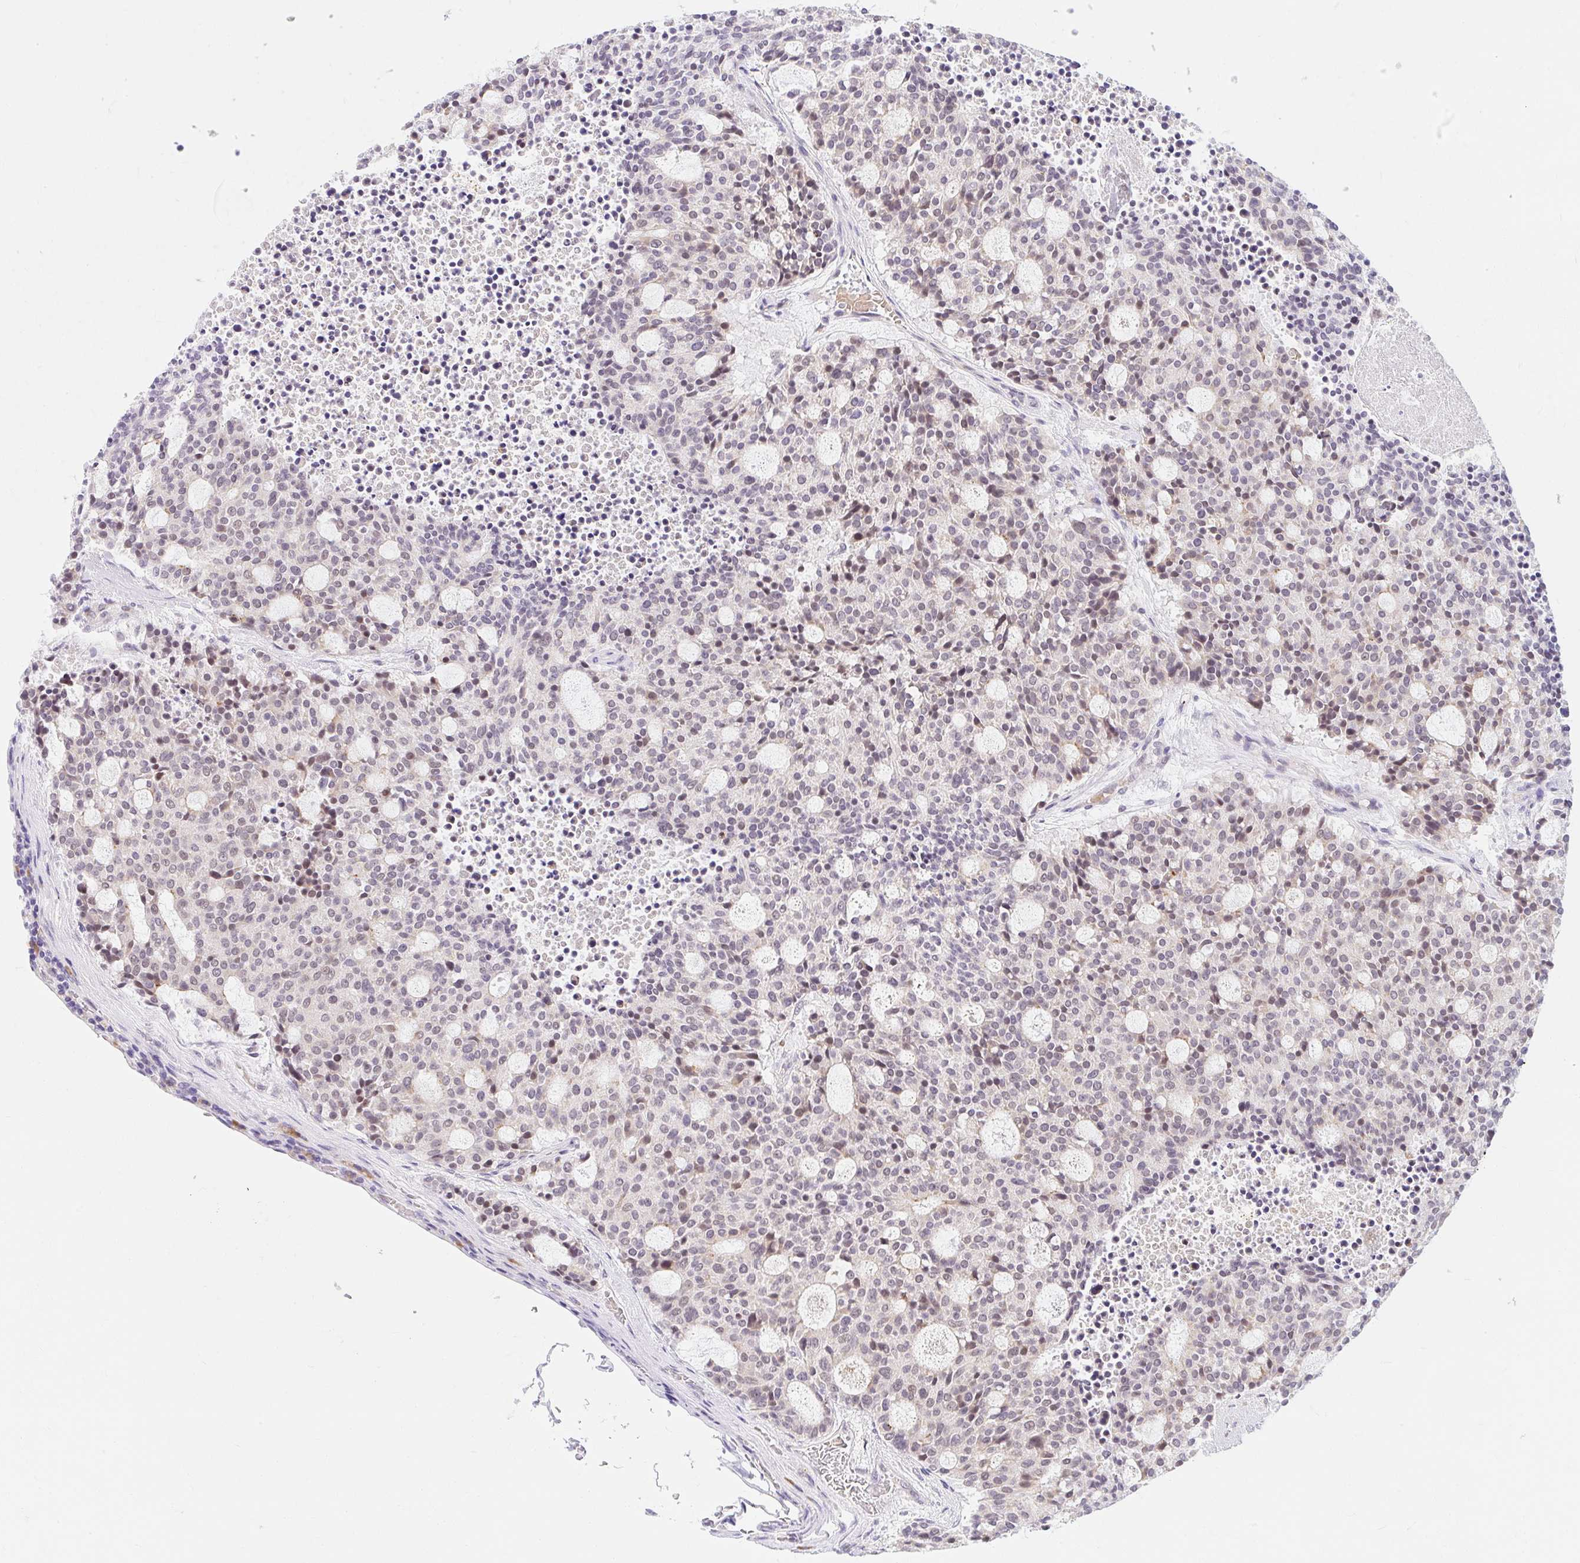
{"staining": {"intensity": "negative", "quantity": "none", "location": "none"}, "tissue": "carcinoid", "cell_type": "Tumor cells", "image_type": "cancer", "snomed": [{"axis": "morphology", "description": "Carcinoid, malignant, NOS"}, {"axis": "topography", "description": "Pancreas"}], "caption": "This is an immunohistochemistry (IHC) image of human carcinoid. There is no expression in tumor cells.", "gene": "SRSF10", "patient": {"sex": "female", "age": 54}}